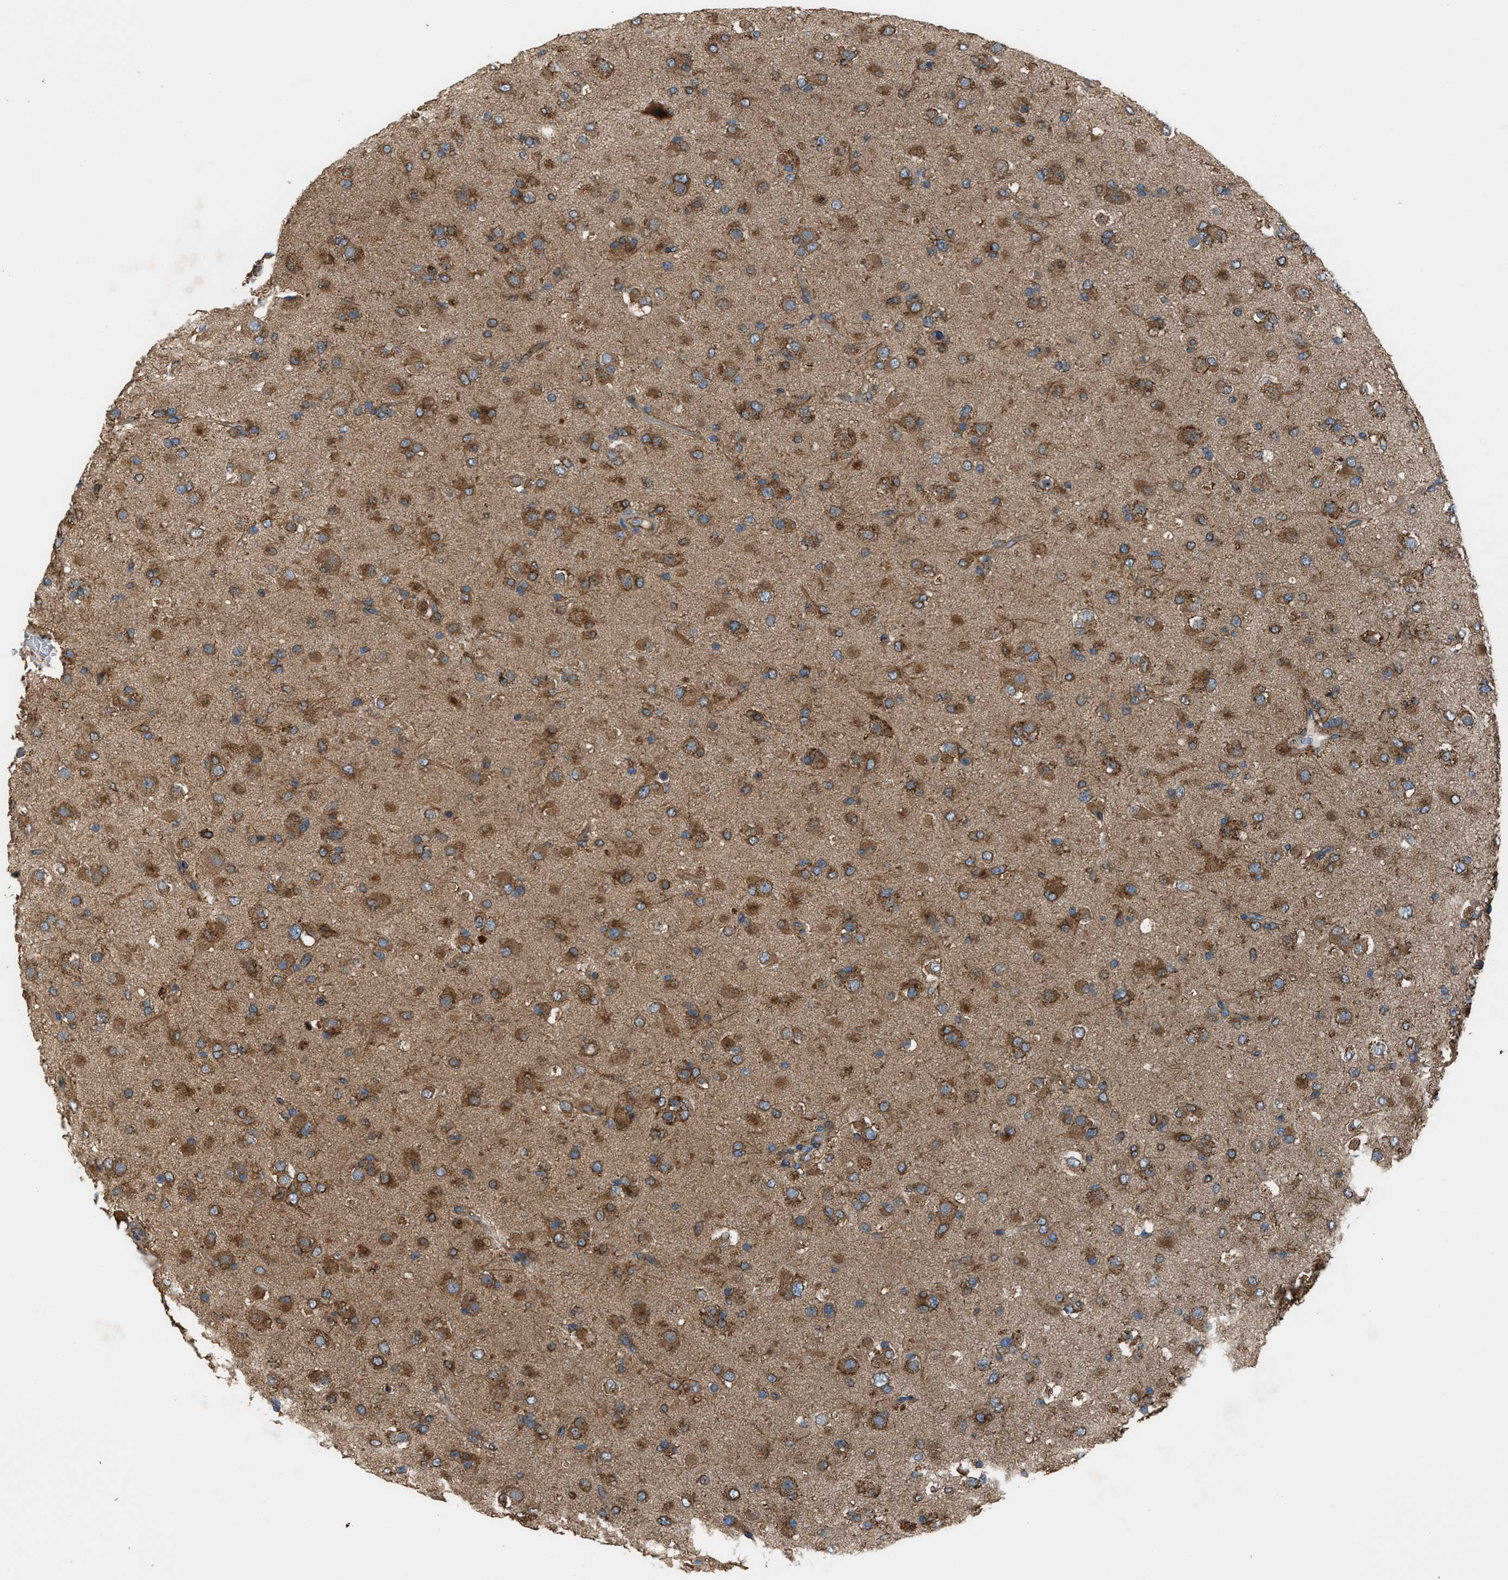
{"staining": {"intensity": "moderate", "quantity": ">75%", "location": "cytoplasmic/membranous"}, "tissue": "glioma", "cell_type": "Tumor cells", "image_type": "cancer", "snomed": [{"axis": "morphology", "description": "Glioma, malignant, Low grade"}, {"axis": "topography", "description": "Brain"}], "caption": "Glioma was stained to show a protein in brown. There is medium levels of moderate cytoplasmic/membranous staining in about >75% of tumor cells. The staining was performed using DAB, with brown indicating positive protein expression. Nuclei are stained blue with hematoxylin.", "gene": "TRPC1", "patient": {"sex": "male", "age": 65}}